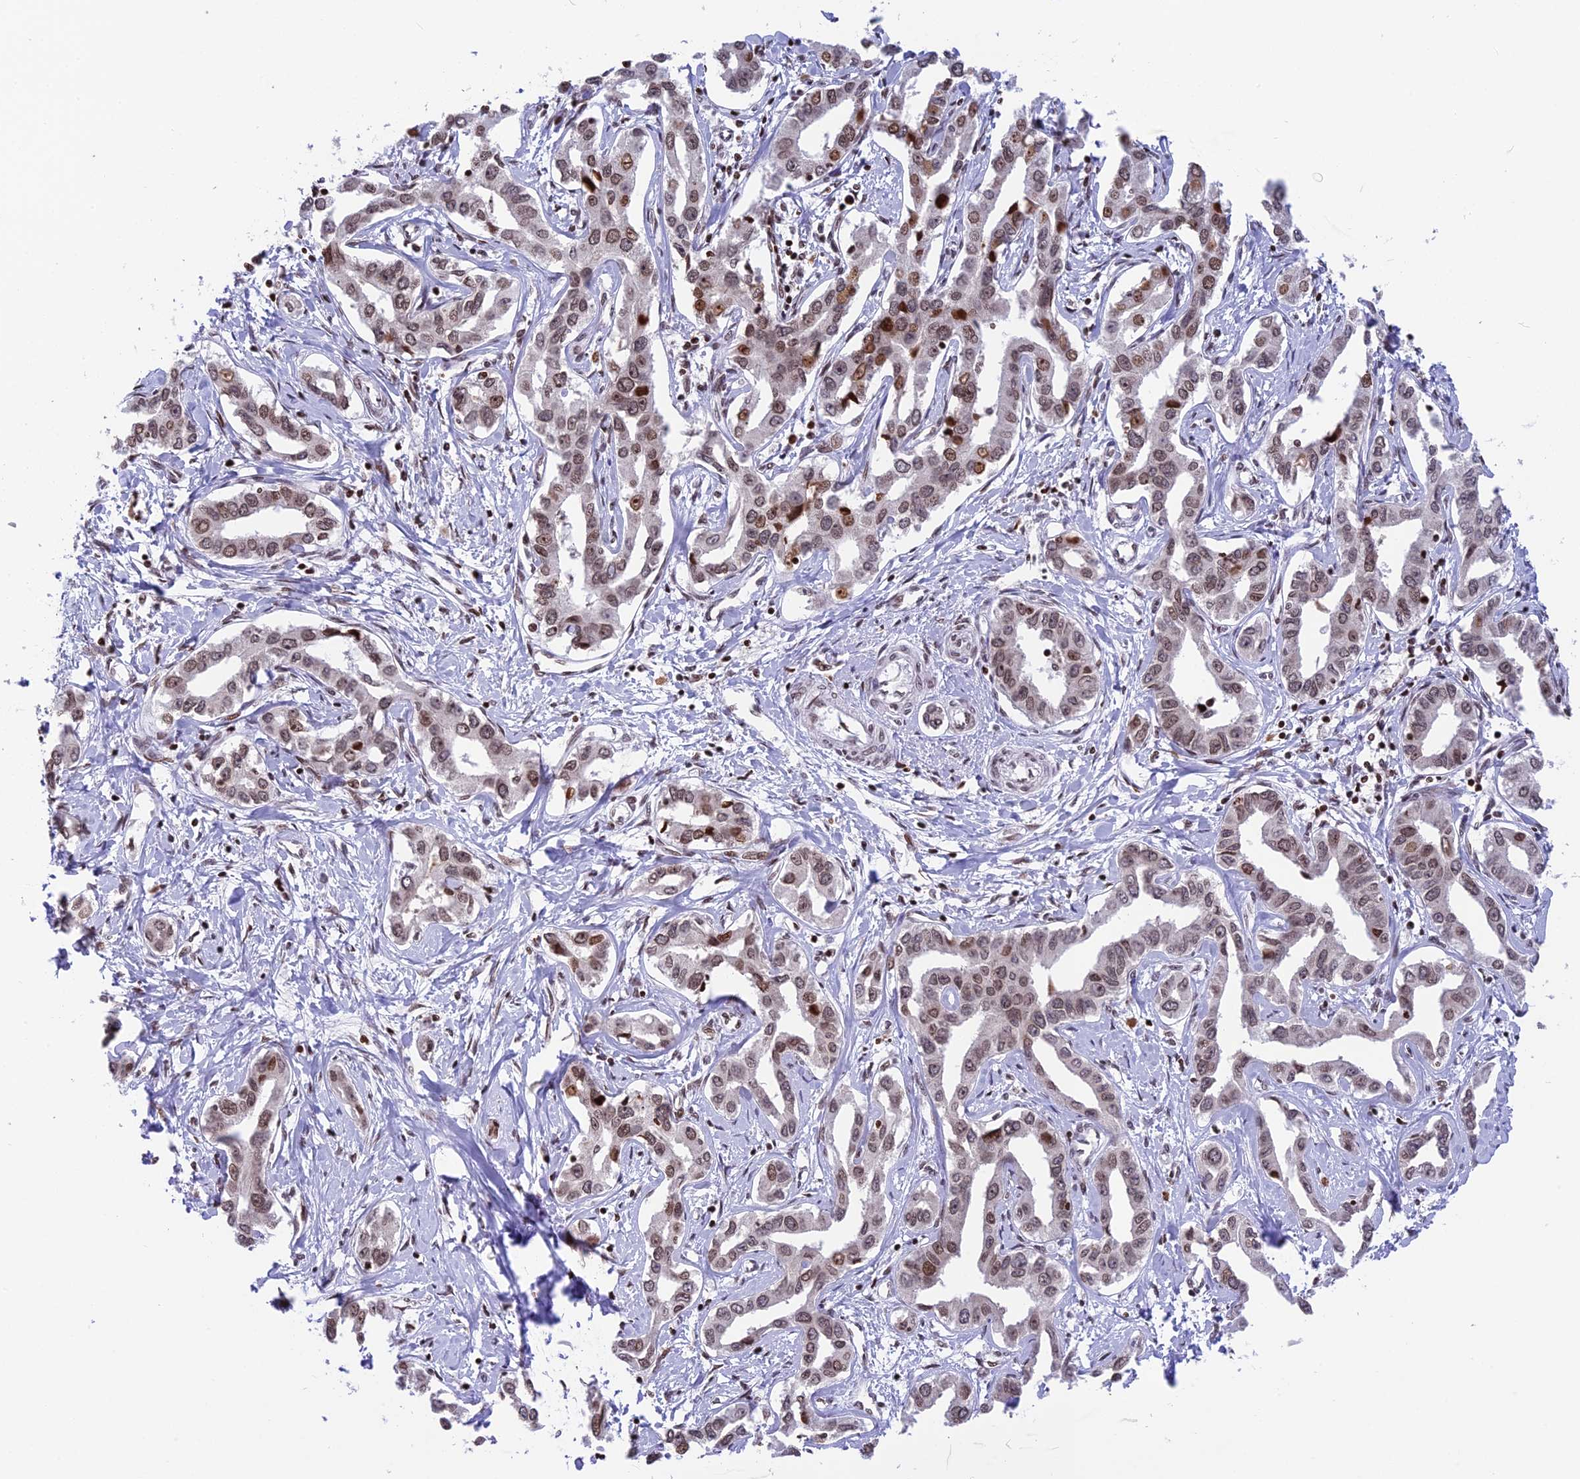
{"staining": {"intensity": "weak", "quantity": ">75%", "location": "nuclear"}, "tissue": "liver cancer", "cell_type": "Tumor cells", "image_type": "cancer", "snomed": [{"axis": "morphology", "description": "Cholangiocarcinoma"}, {"axis": "topography", "description": "Liver"}], "caption": "Cholangiocarcinoma (liver) was stained to show a protein in brown. There is low levels of weak nuclear staining in approximately >75% of tumor cells.", "gene": "TET2", "patient": {"sex": "male", "age": 59}}